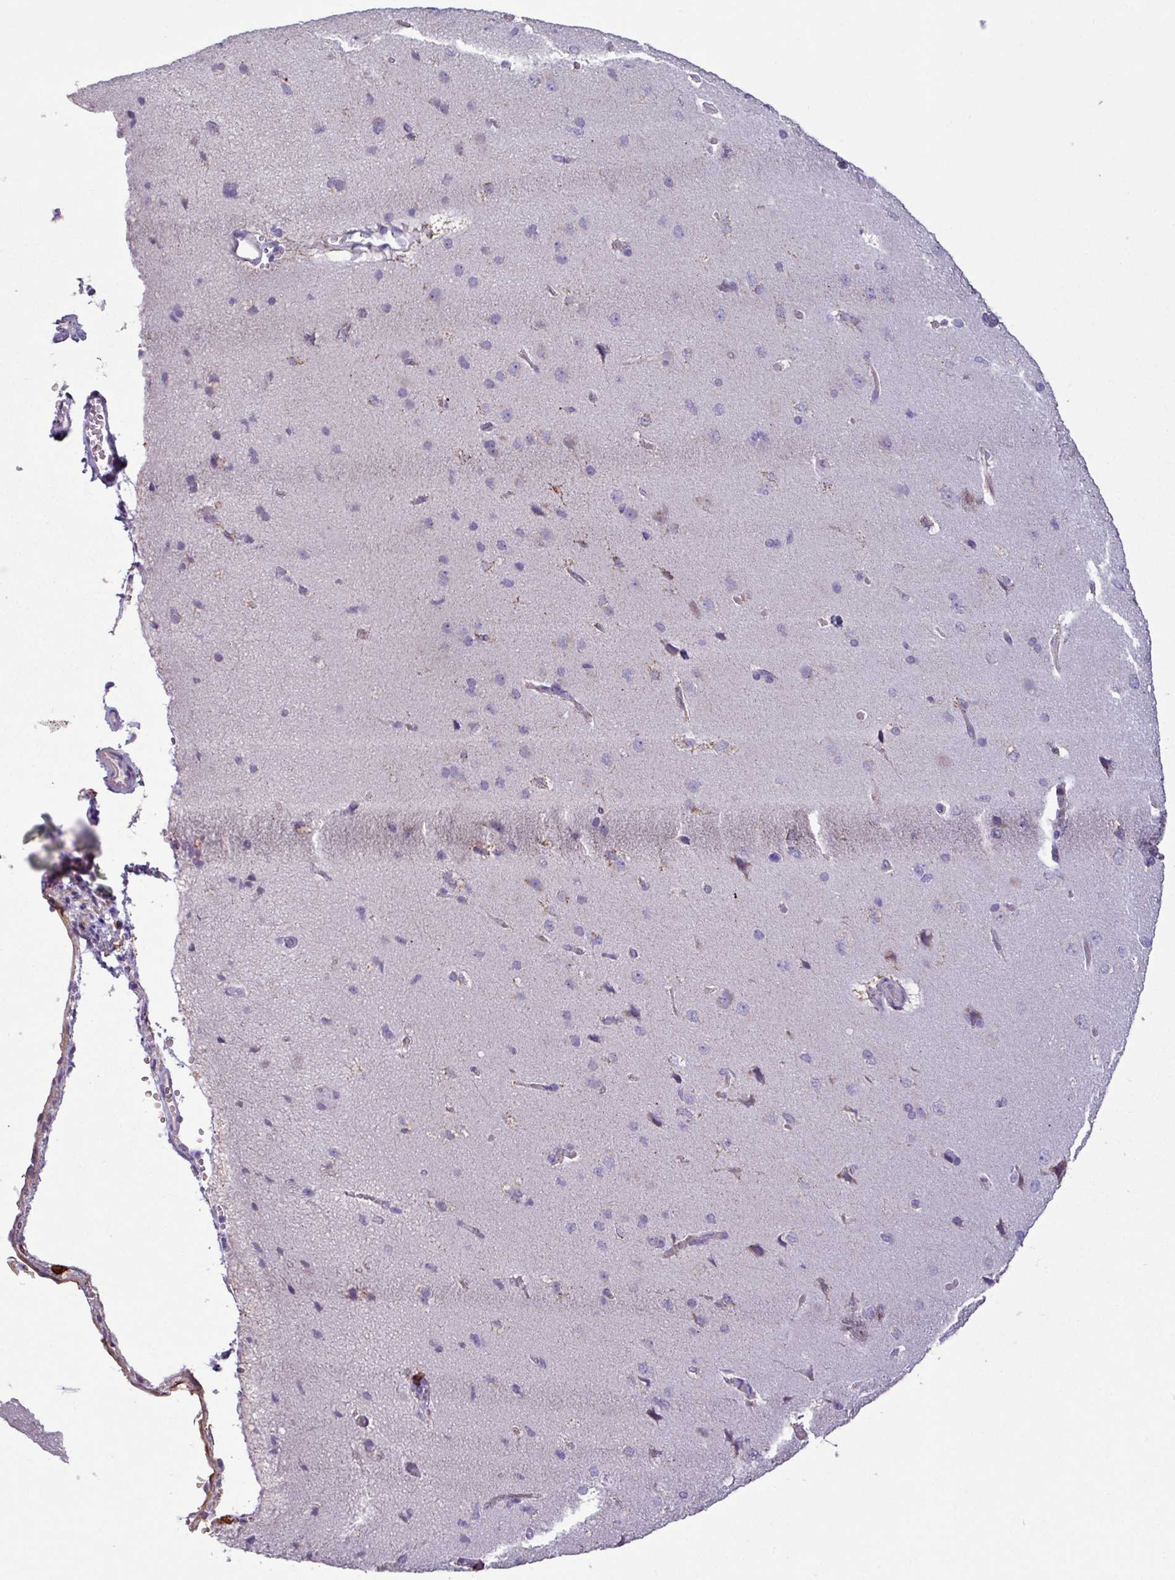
{"staining": {"intensity": "weak", "quantity": "25%-75%", "location": "cytoplasmic/membranous"}, "tissue": "cerebral cortex", "cell_type": "Endothelial cells", "image_type": "normal", "snomed": [{"axis": "morphology", "description": "Normal tissue, NOS"}, {"axis": "topography", "description": "Cerebral cortex"}], "caption": "This is a micrograph of immunohistochemistry (IHC) staining of unremarkable cerebral cortex, which shows weak positivity in the cytoplasmic/membranous of endothelial cells.", "gene": "CD8A", "patient": {"sex": "male", "age": 62}}